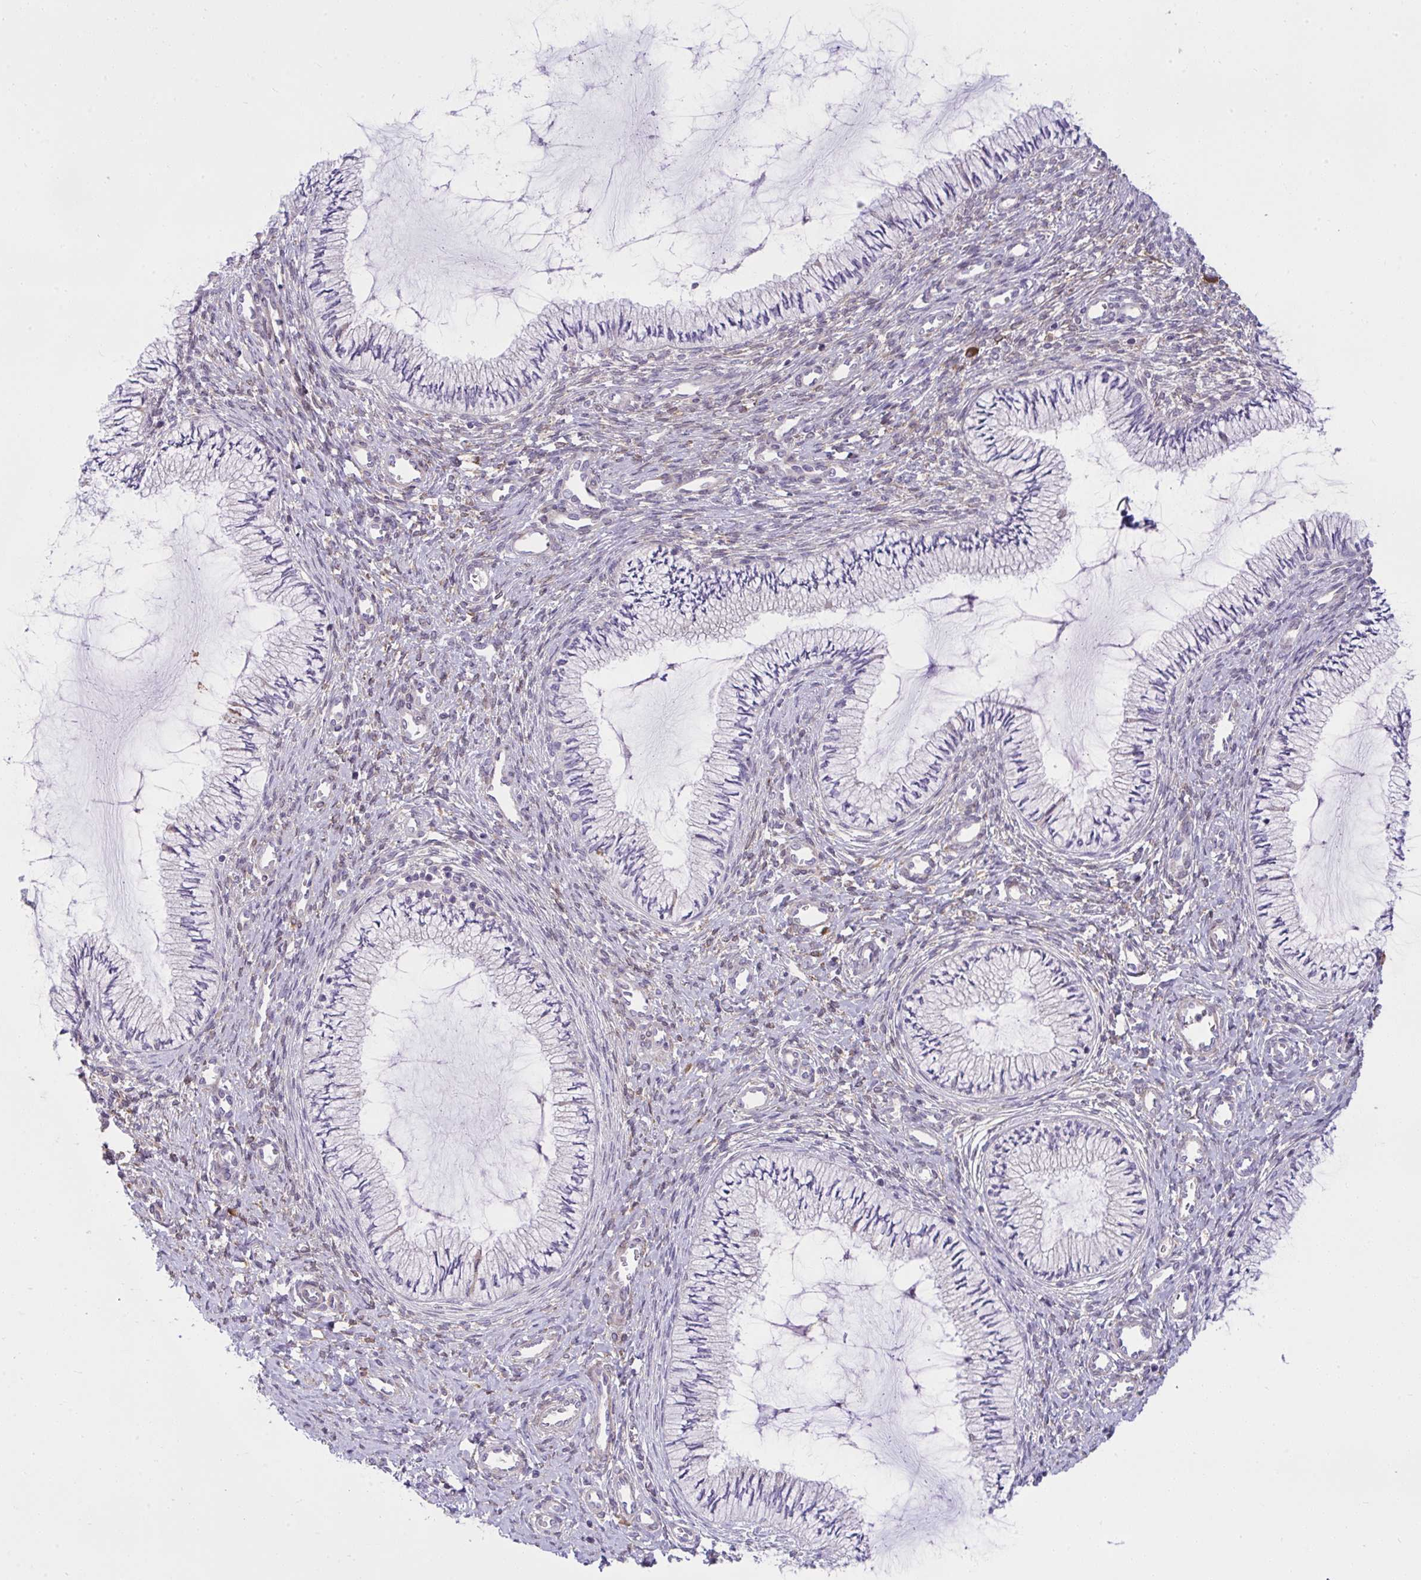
{"staining": {"intensity": "negative", "quantity": "none", "location": "none"}, "tissue": "cervix", "cell_type": "Glandular cells", "image_type": "normal", "snomed": [{"axis": "morphology", "description": "Normal tissue, NOS"}, {"axis": "topography", "description": "Cervix"}], "caption": "The image shows no staining of glandular cells in unremarkable cervix. Brightfield microscopy of IHC stained with DAB (brown) and hematoxylin (blue), captured at high magnification.", "gene": "PIGZ", "patient": {"sex": "female", "age": 24}}